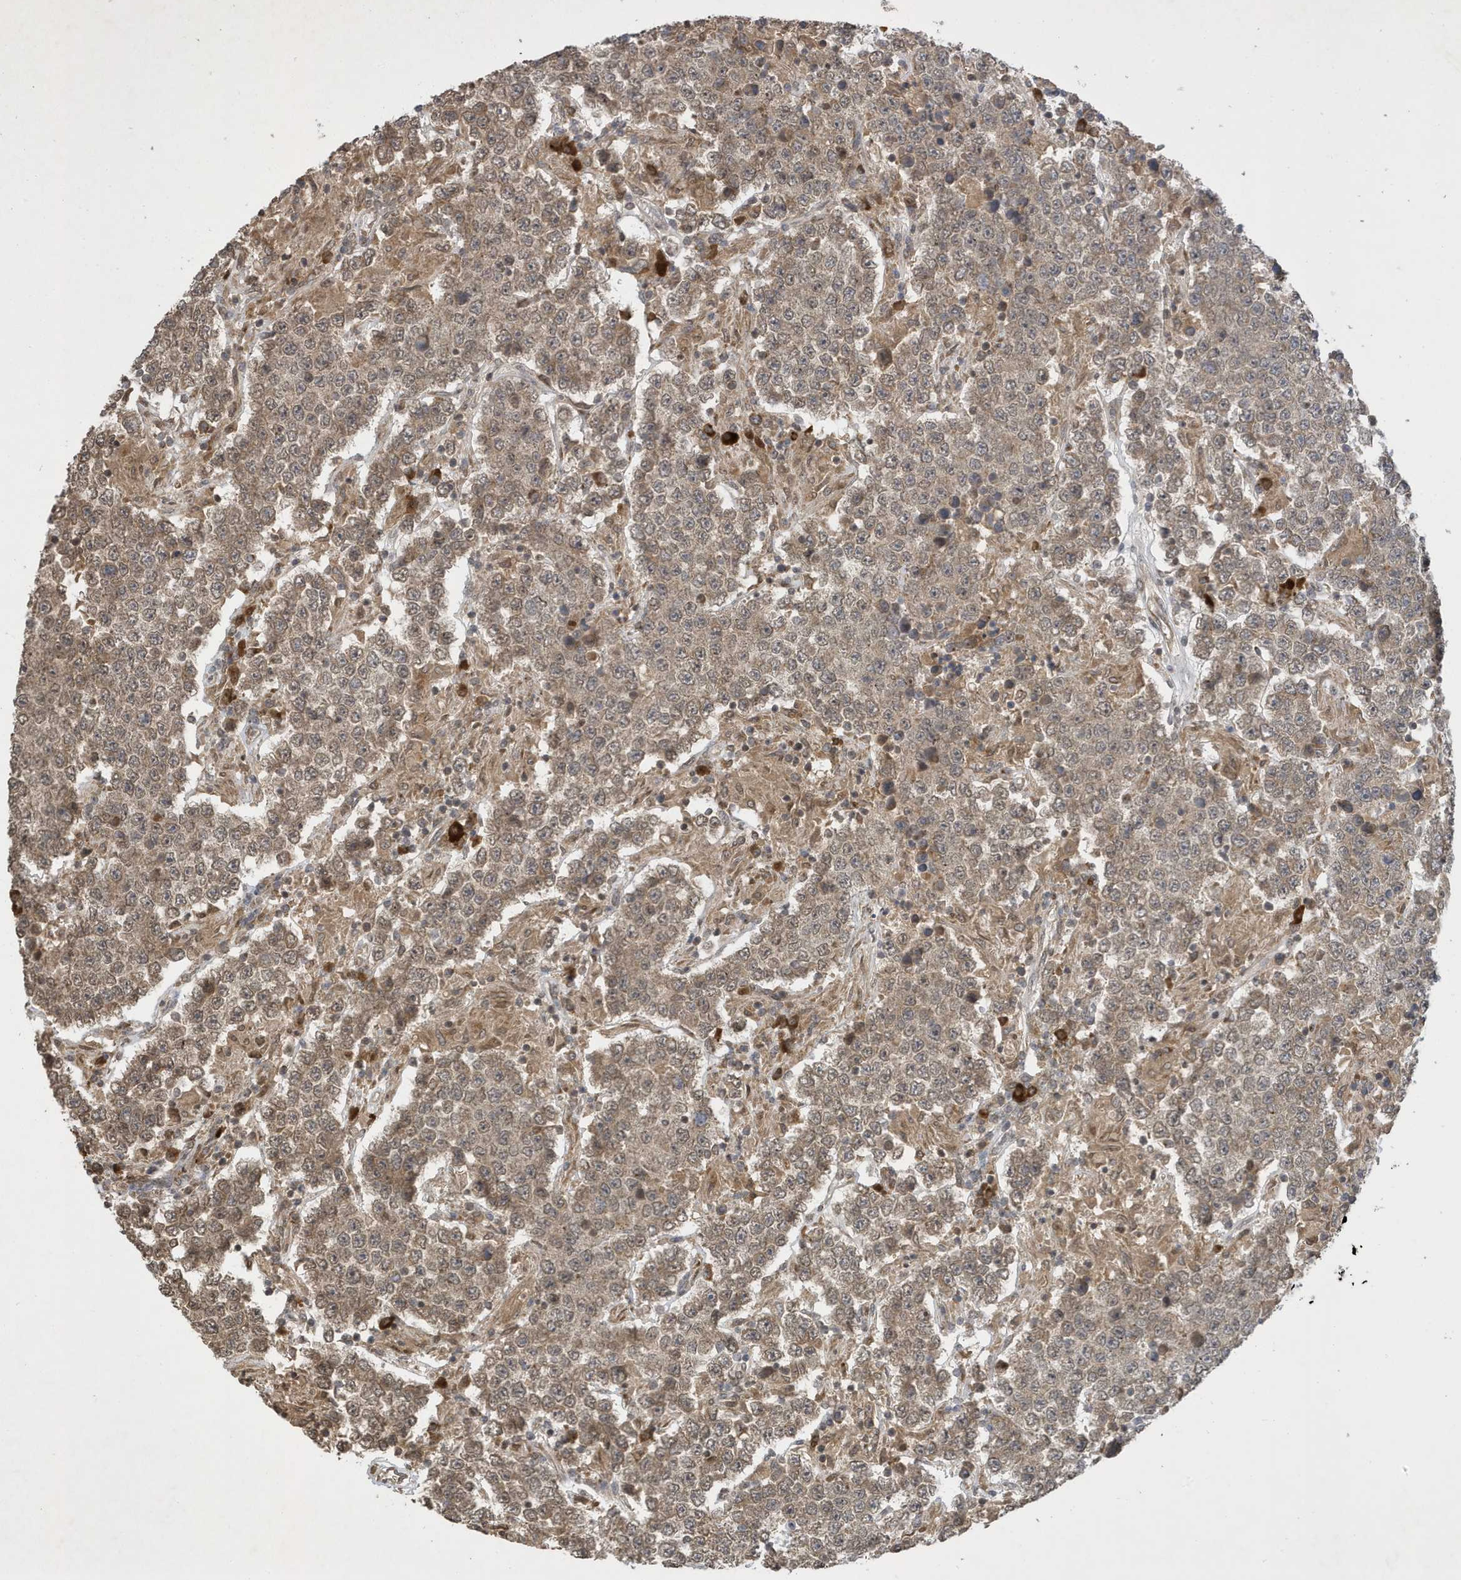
{"staining": {"intensity": "weak", "quantity": ">75%", "location": "cytoplasmic/membranous,nuclear"}, "tissue": "testis cancer", "cell_type": "Tumor cells", "image_type": "cancer", "snomed": [{"axis": "morphology", "description": "Normal tissue, NOS"}, {"axis": "morphology", "description": "Urothelial carcinoma, High grade"}, {"axis": "morphology", "description": "Seminoma, NOS"}, {"axis": "morphology", "description": "Carcinoma, Embryonal, NOS"}, {"axis": "topography", "description": "Urinary bladder"}, {"axis": "topography", "description": "Testis"}], "caption": "Brown immunohistochemical staining in human testis cancer demonstrates weak cytoplasmic/membranous and nuclear positivity in approximately >75% of tumor cells.", "gene": "STX10", "patient": {"sex": "male", "age": 41}}